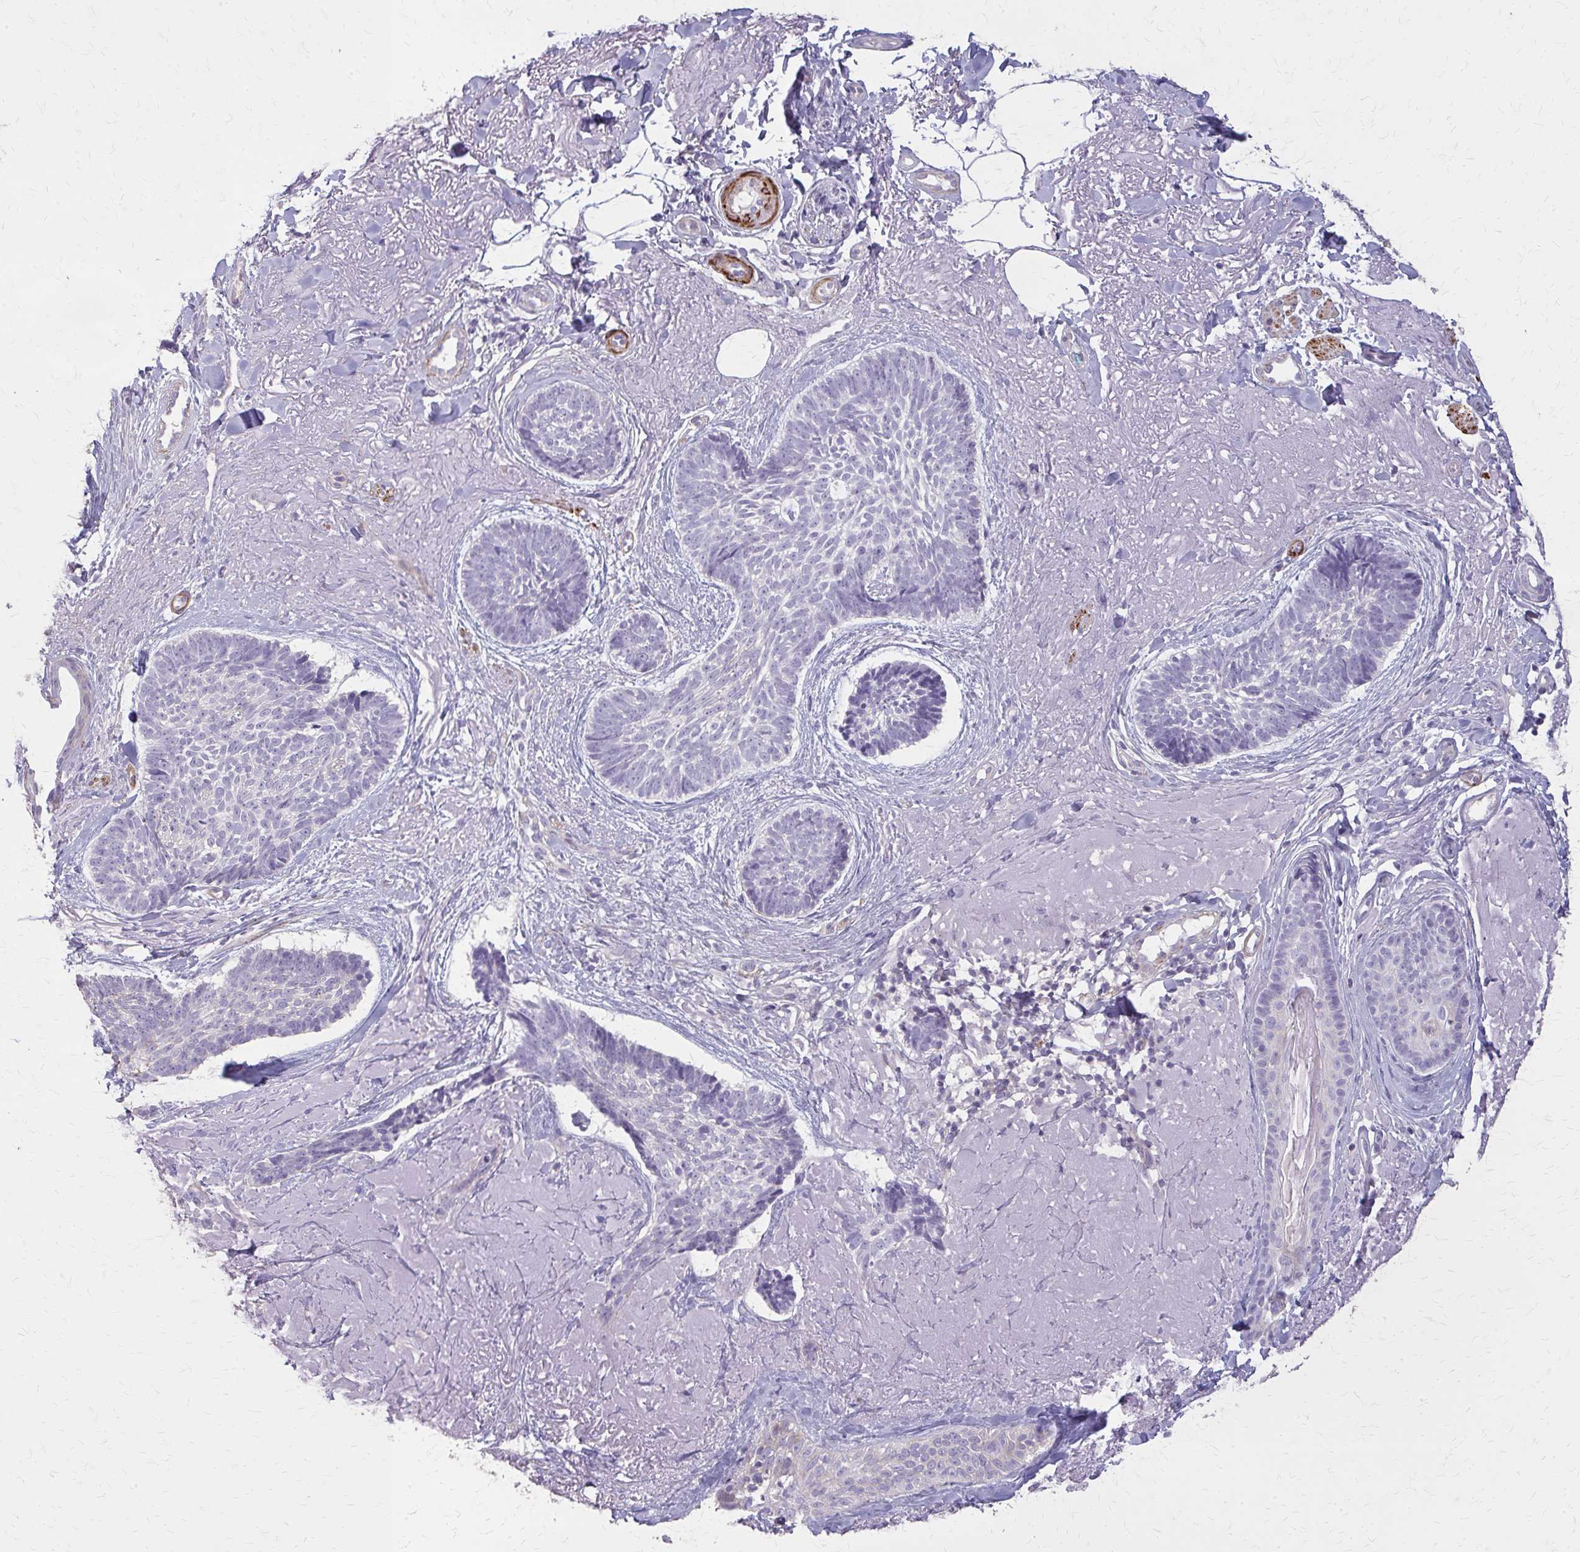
{"staining": {"intensity": "negative", "quantity": "none", "location": "none"}, "tissue": "skin cancer", "cell_type": "Tumor cells", "image_type": "cancer", "snomed": [{"axis": "morphology", "description": "Basal cell carcinoma"}, {"axis": "topography", "description": "Skin"}, {"axis": "topography", "description": "Skin of face"}, {"axis": "topography", "description": "Skin of nose"}], "caption": "The micrograph exhibits no staining of tumor cells in skin cancer.", "gene": "TENM4", "patient": {"sex": "female", "age": 86}}